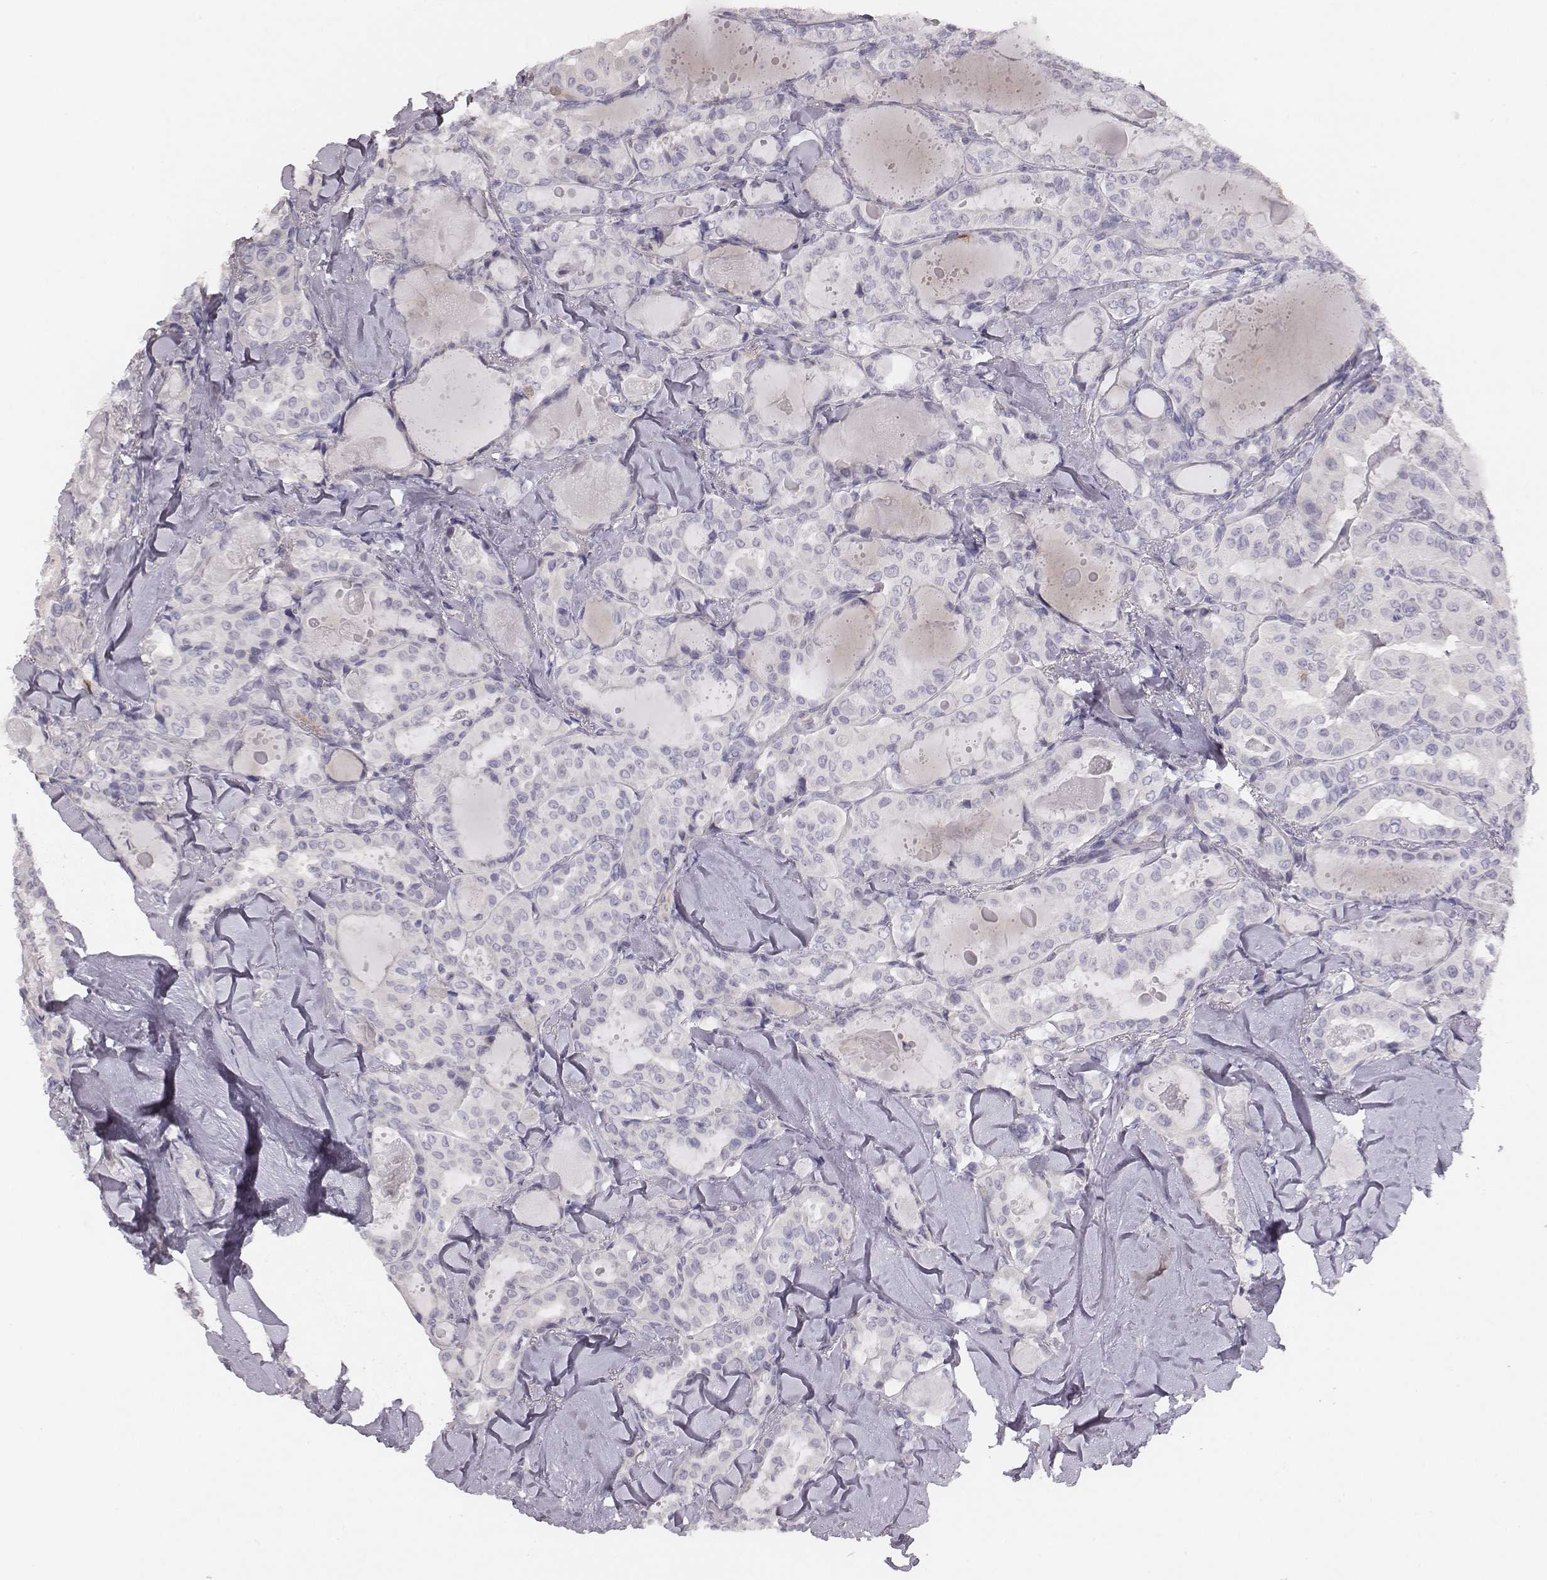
{"staining": {"intensity": "negative", "quantity": "none", "location": "none"}, "tissue": "thyroid cancer", "cell_type": "Tumor cells", "image_type": "cancer", "snomed": [{"axis": "morphology", "description": "Papillary adenocarcinoma, NOS"}, {"axis": "topography", "description": "Thyroid gland"}], "caption": "High magnification brightfield microscopy of thyroid cancer stained with DAB (3,3'-diaminobenzidine) (brown) and counterstained with hematoxylin (blue): tumor cells show no significant positivity.", "gene": "PBK", "patient": {"sex": "female", "age": 41}}